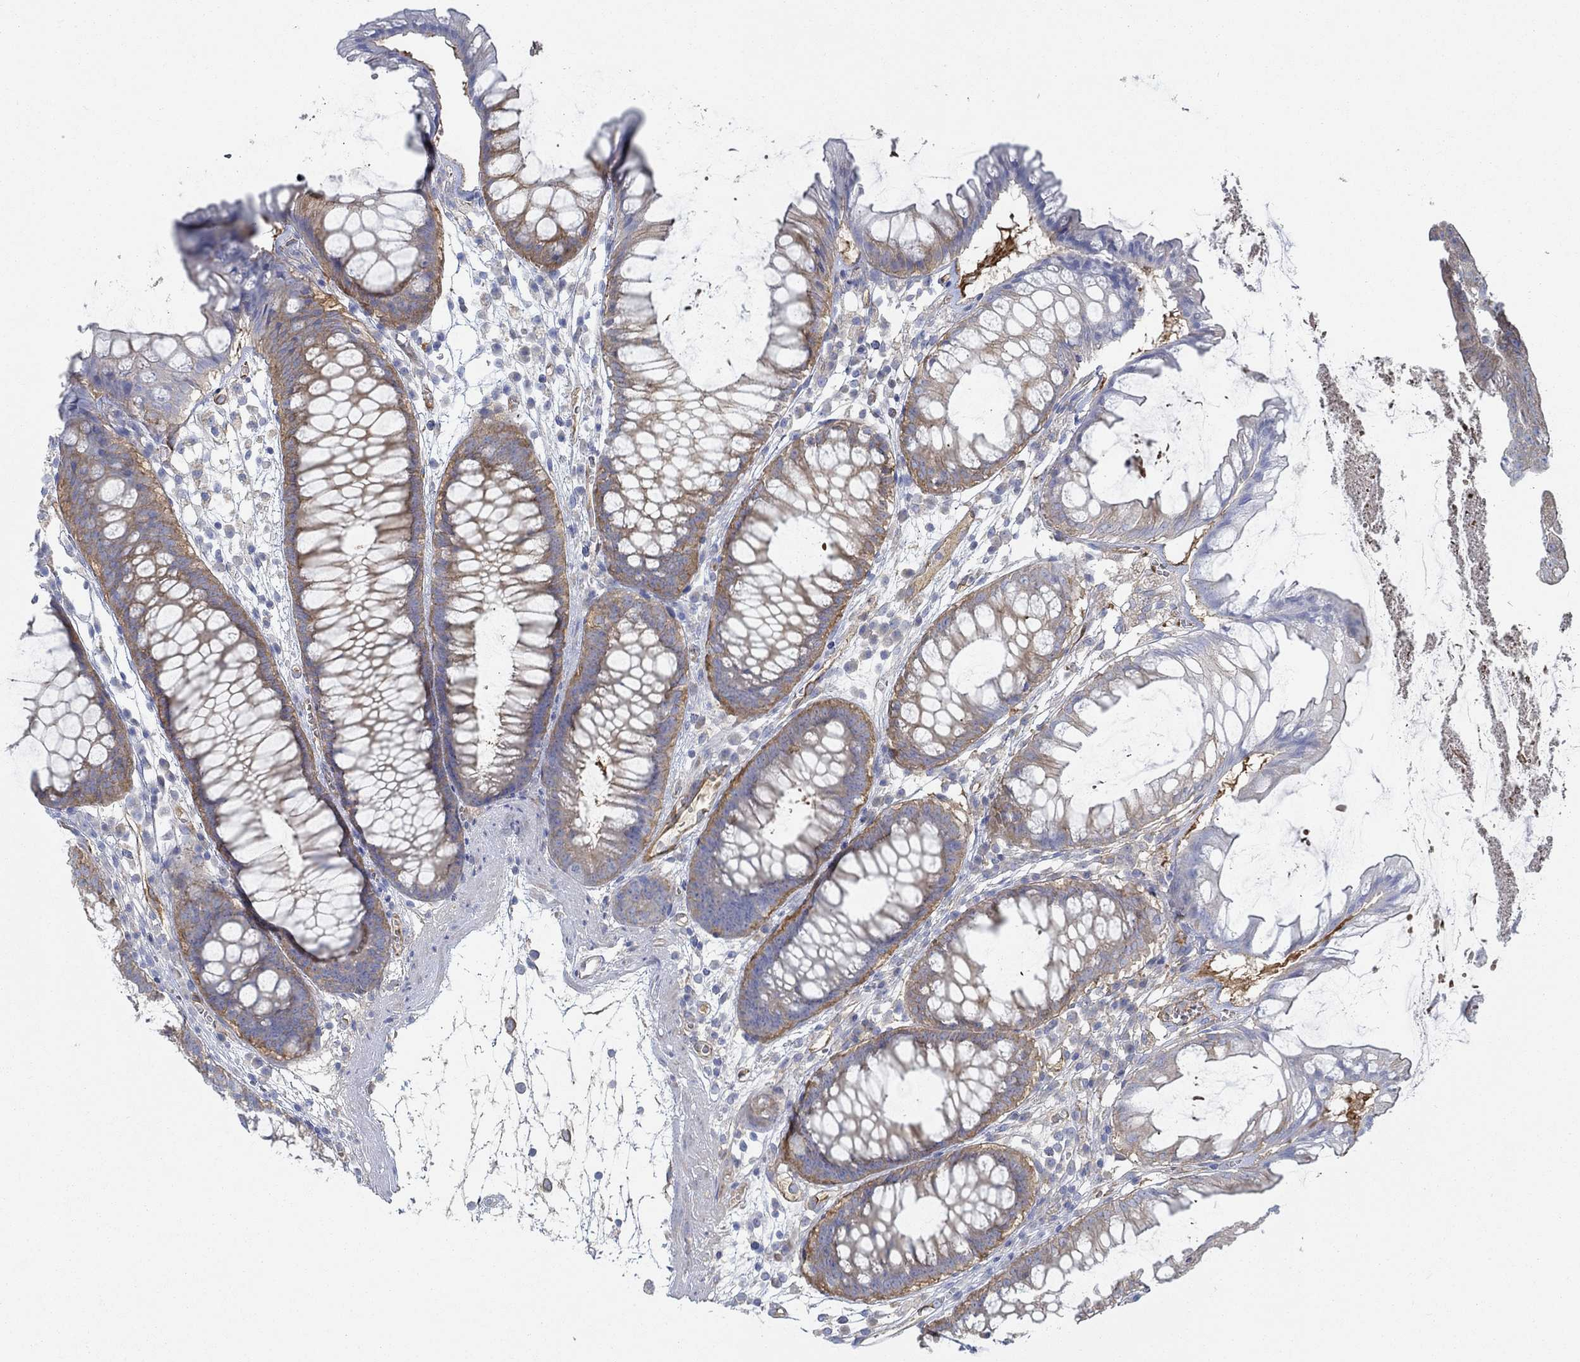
{"staining": {"intensity": "moderate", "quantity": "<25%", "location": "cytoplasmic/membranous"}, "tissue": "colon", "cell_type": "Endothelial cells", "image_type": "normal", "snomed": [{"axis": "morphology", "description": "Normal tissue, NOS"}, {"axis": "morphology", "description": "Adenocarcinoma, NOS"}, {"axis": "topography", "description": "Colon"}], "caption": "Immunohistochemistry (IHC) of unremarkable colon reveals low levels of moderate cytoplasmic/membranous positivity in approximately <25% of endothelial cells.", "gene": "SPAG9", "patient": {"sex": "male", "age": 65}}